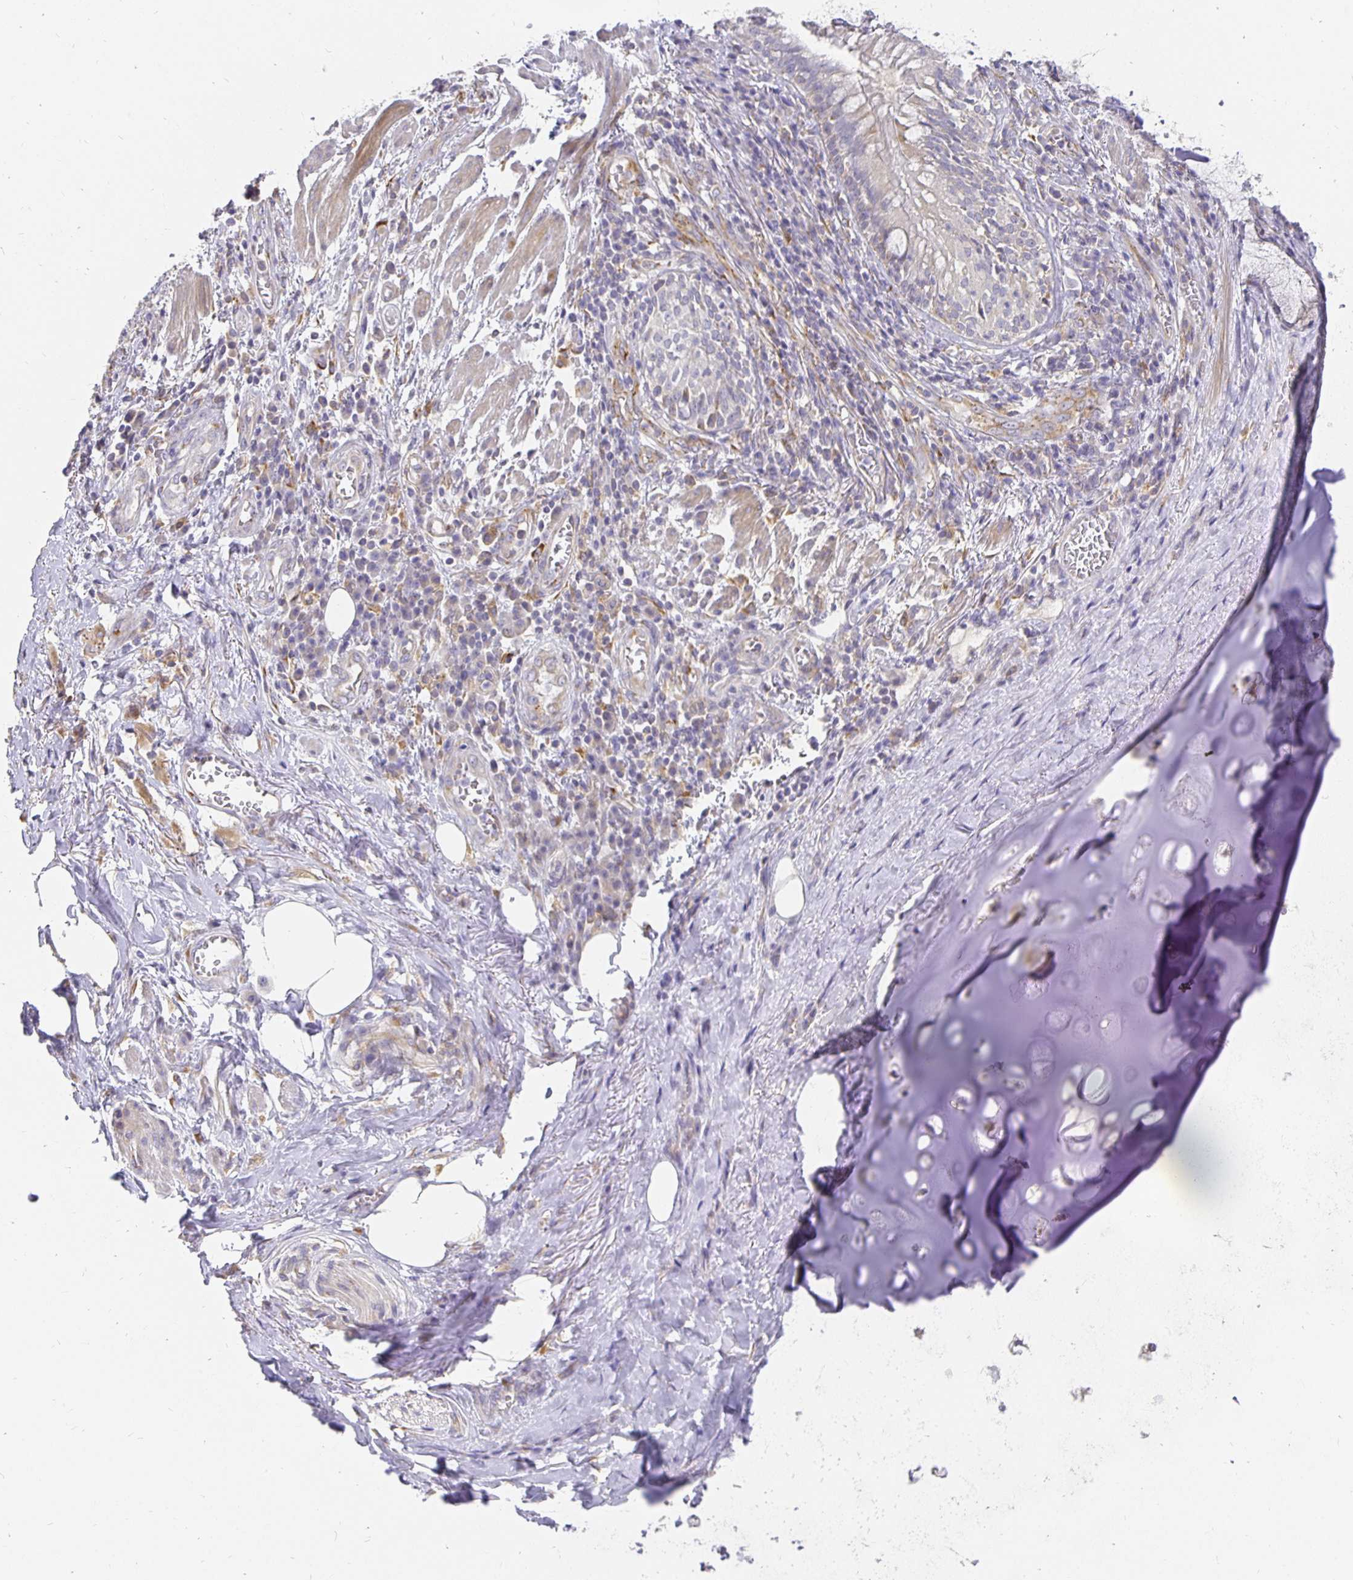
{"staining": {"intensity": "negative", "quantity": "none", "location": "none"}, "tissue": "adipose tissue", "cell_type": "Adipocytes", "image_type": "normal", "snomed": [{"axis": "morphology", "description": "Normal tissue, NOS"}, {"axis": "topography", "description": "Lymph node"}, {"axis": "topography", "description": "Bronchus"}], "caption": "High magnification brightfield microscopy of benign adipose tissue stained with DAB (3,3'-diaminobenzidine) (brown) and counterstained with hematoxylin (blue): adipocytes show no significant staining. (DAB (3,3'-diaminobenzidine) IHC, high magnification).", "gene": "PLOD1", "patient": {"sex": "male", "age": 56}}